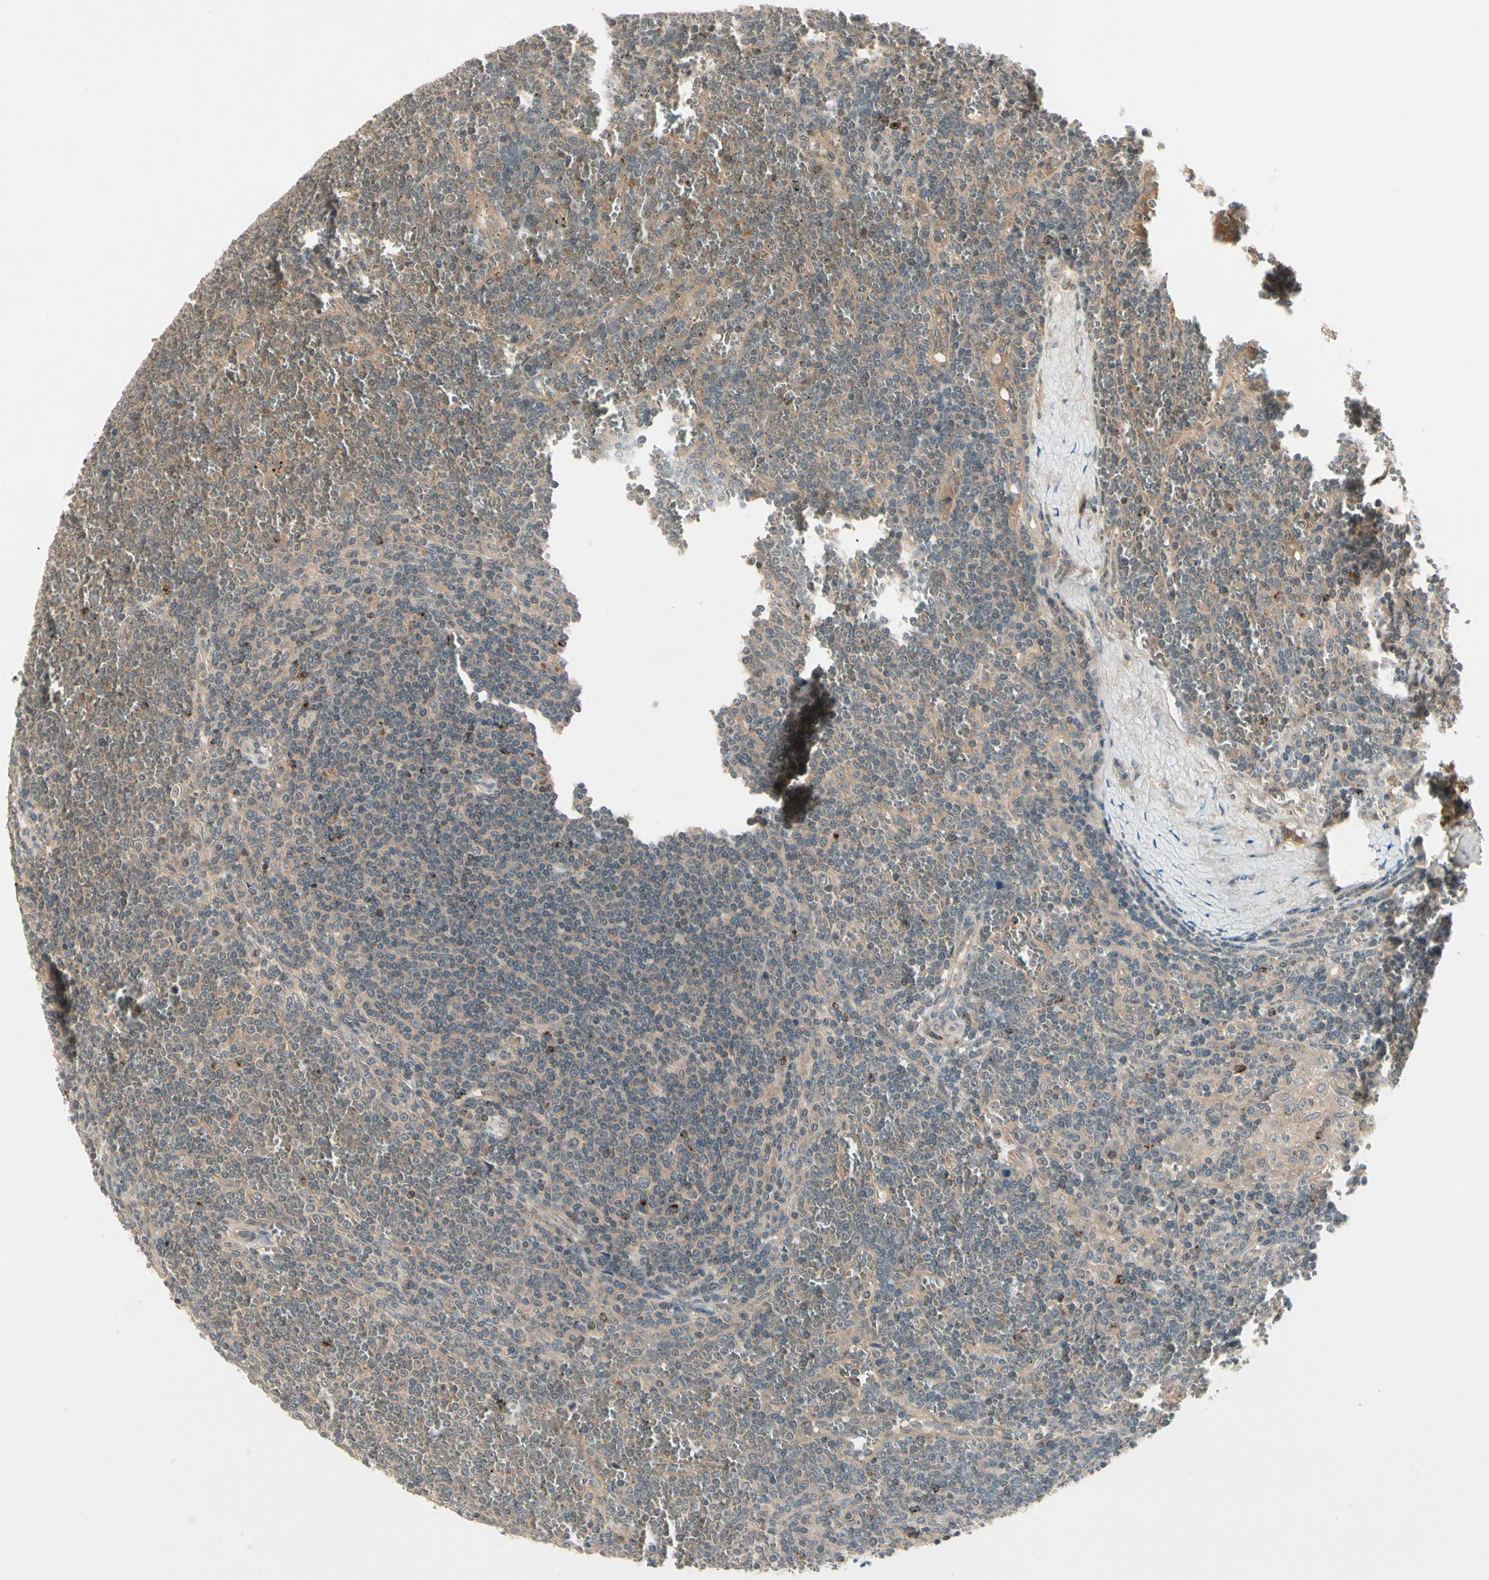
{"staining": {"intensity": "moderate", "quantity": "<25%", "location": "cytoplasmic/membranous"}, "tissue": "lymphoma", "cell_type": "Tumor cells", "image_type": "cancer", "snomed": [{"axis": "morphology", "description": "Malignant lymphoma, non-Hodgkin's type, Low grade"}, {"axis": "topography", "description": "Spleen"}], "caption": "Malignant lymphoma, non-Hodgkin's type (low-grade) was stained to show a protein in brown. There is low levels of moderate cytoplasmic/membranous staining in about <25% of tumor cells.", "gene": "CCL4", "patient": {"sex": "female", "age": 19}}